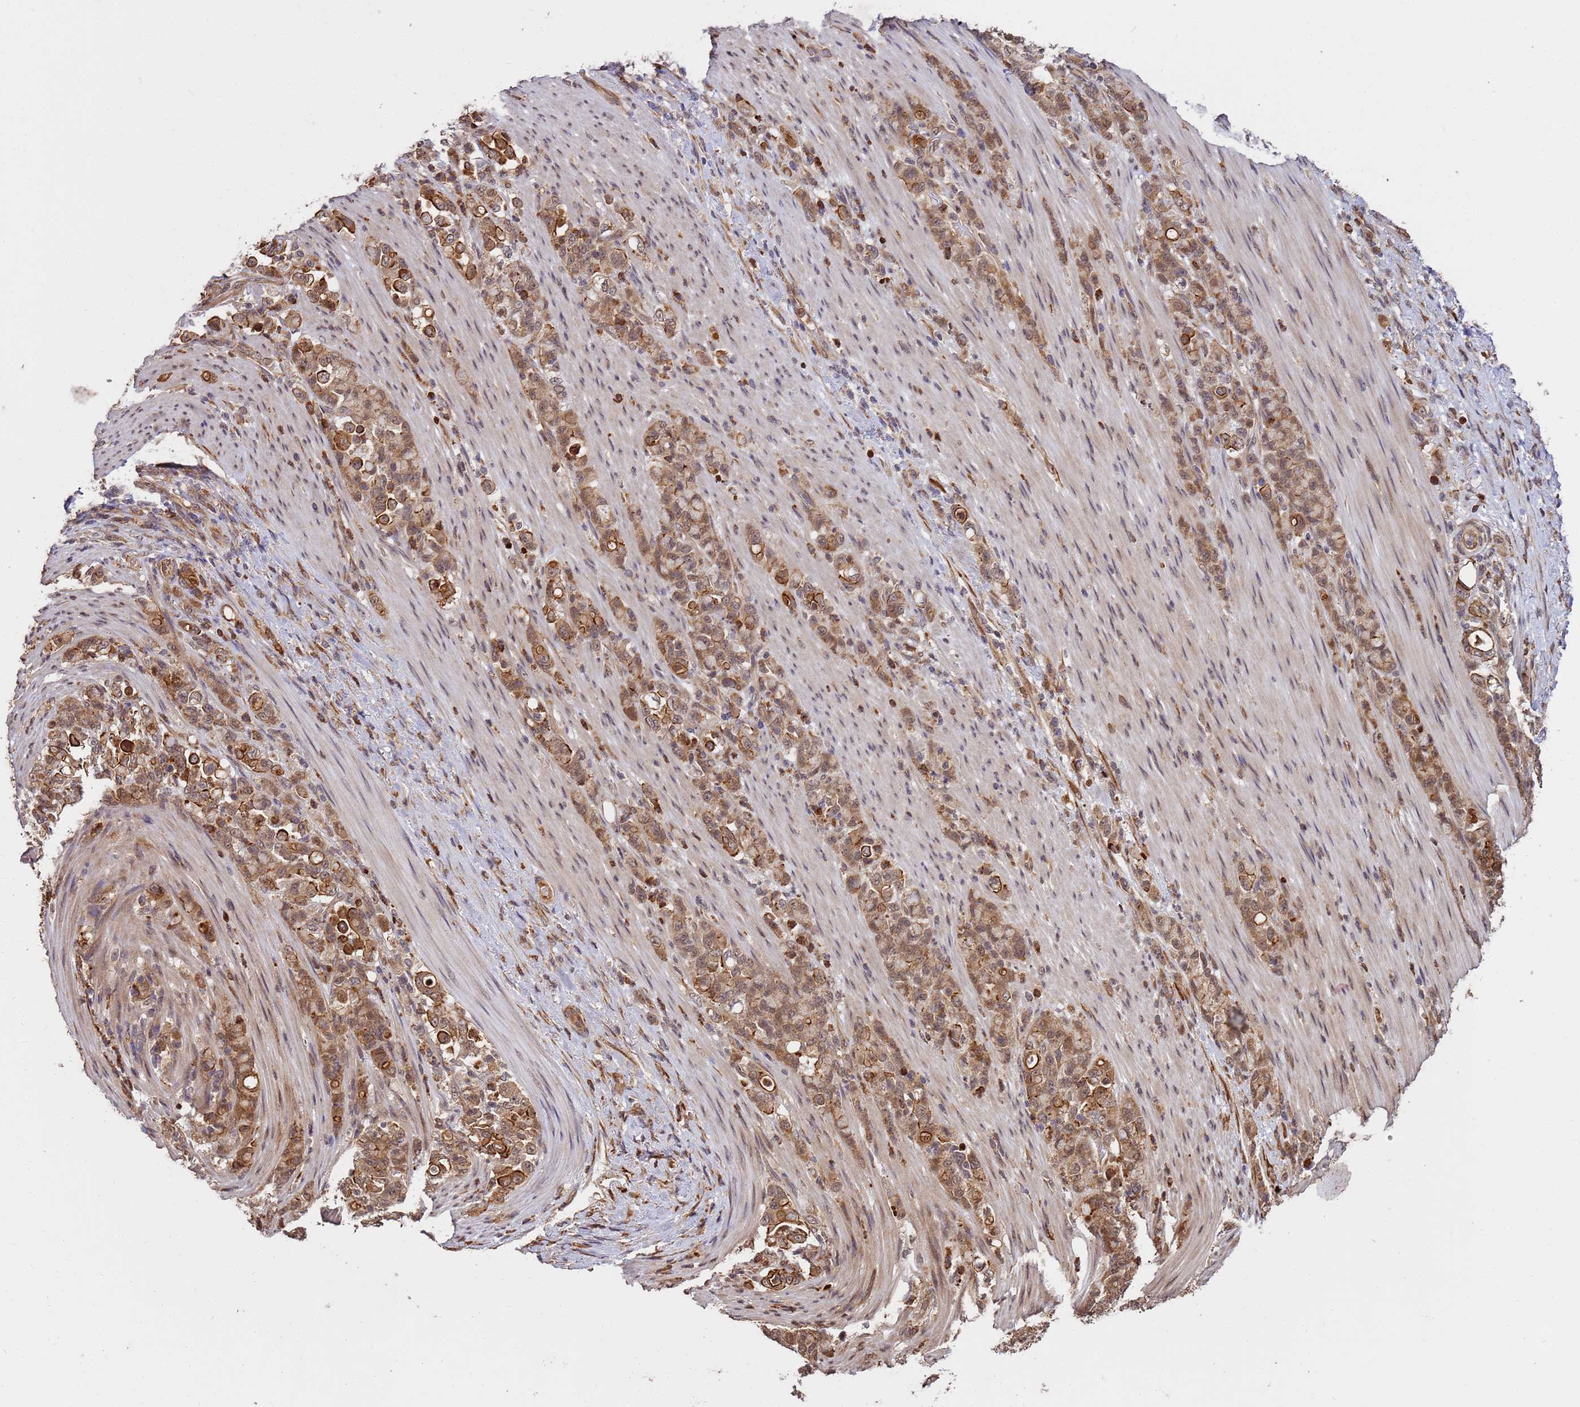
{"staining": {"intensity": "moderate", "quantity": ">75%", "location": "cytoplasmic/membranous,nuclear"}, "tissue": "stomach cancer", "cell_type": "Tumor cells", "image_type": "cancer", "snomed": [{"axis": "morphology", "description": "Normal tissue, NOS"}, {"axis": "morphology", "description": "Adenocarcinoma, NOS"}, {"axis": "topography", "description": "Stomach"}], "caption": "Protein analysis of stomach cancer (adenocarcinoma) tissue demonstrates moderate cytoplasmic/membranous and nuclear staining in approximately >75% of tumor cells.", "gene": "ZNF619", "patient": {"sex": "female", "age": 79}}